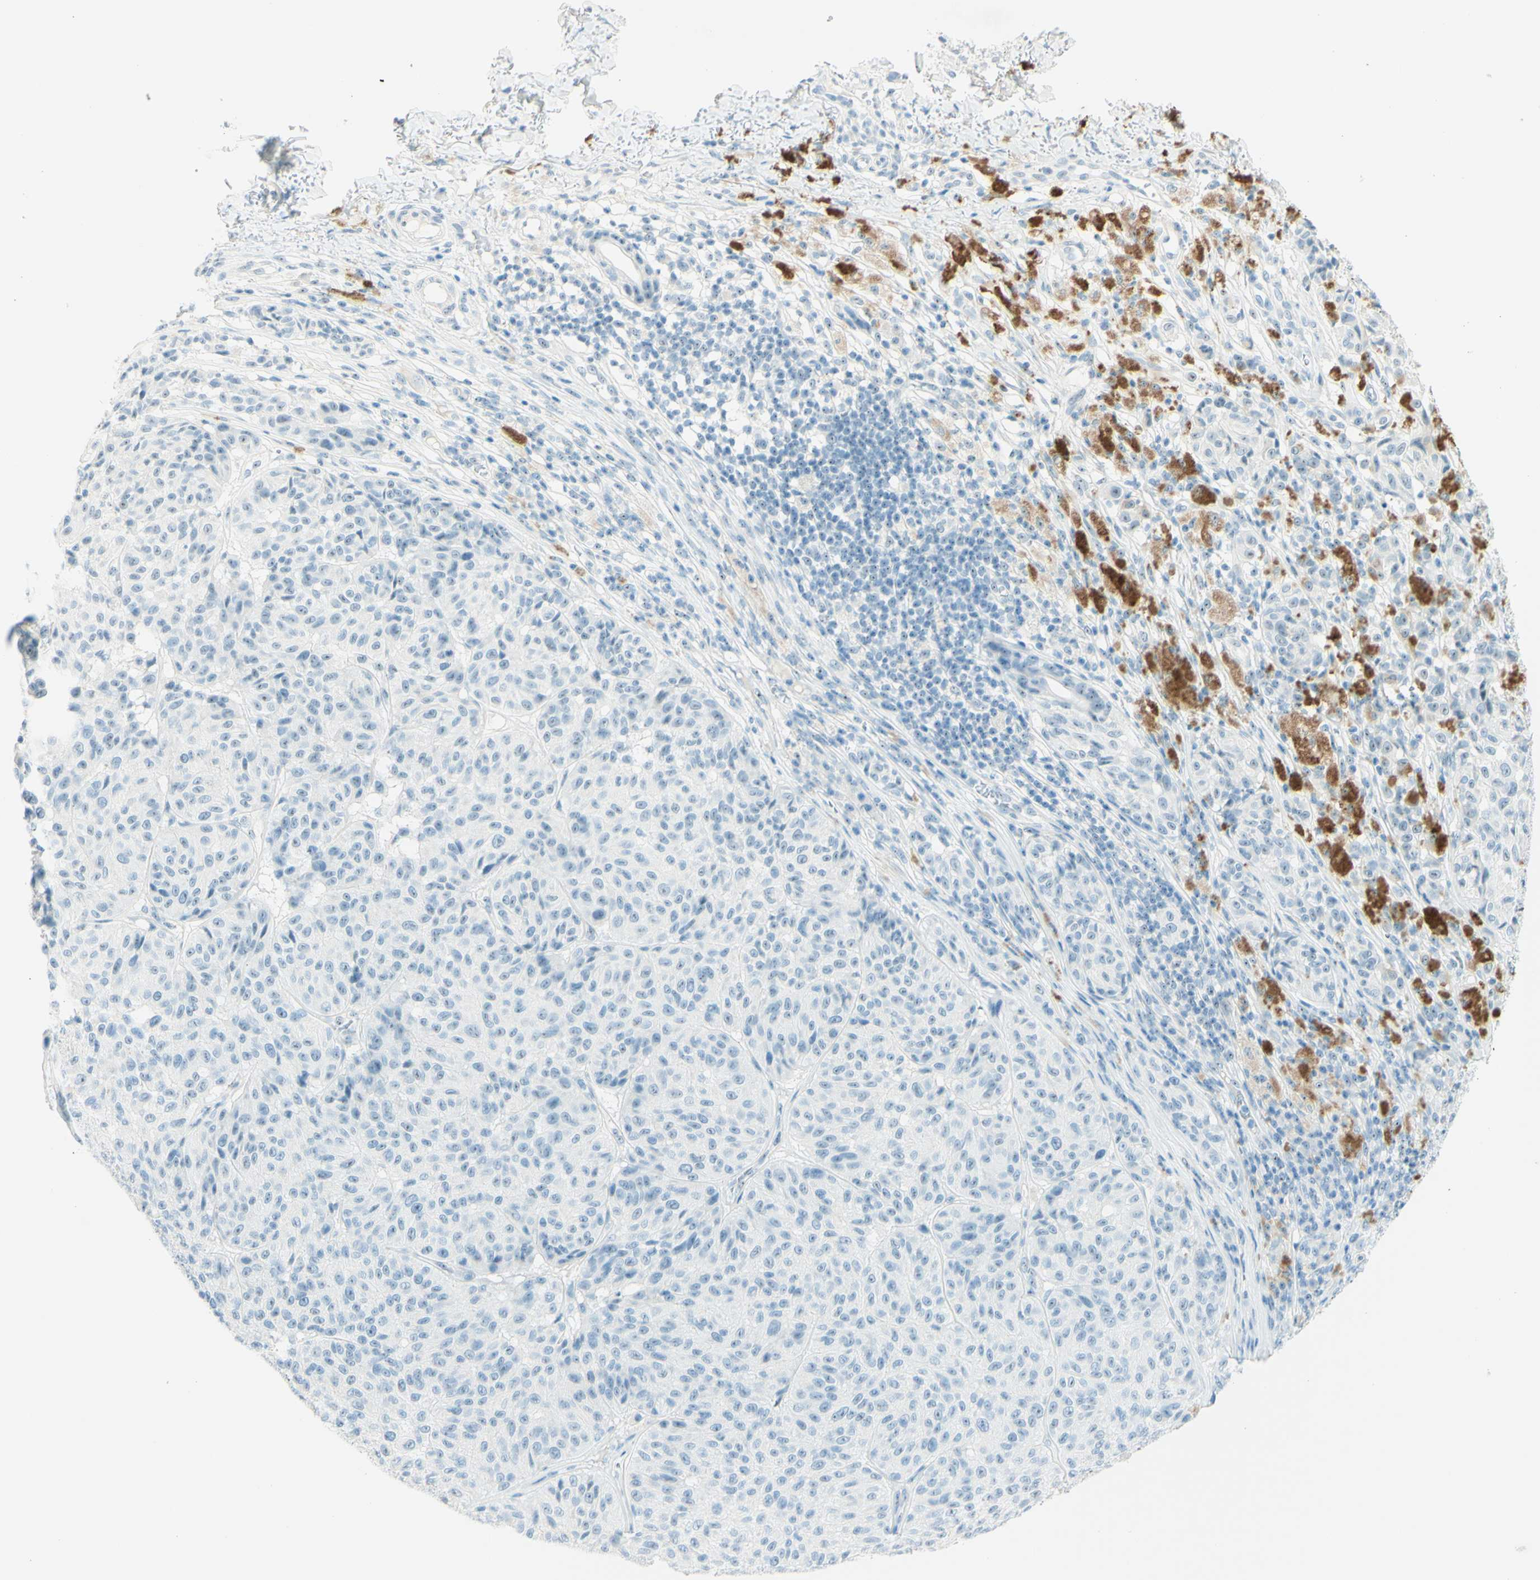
{"staining": {"intensity": "negative", "quantity": "none", "location": "none"}, "tissue": "melanoma", "cell_type": "Tumor cells", "image_type": "cancer", "snomed": [{"axis": "morphology", "description": "Malignant melanoma, NOS"}, {"axis": "topography", "description": "Skin"}], "caption": "Immunohistochemistry (IHC) micrograph of melanoma stained for a protein (brown), which shows no expression in tumor cells. (Immunohistochemistry, brightfield microscopy, high magnification).", "gene": "FMR1NB", "patient": {"sex": "female", "age": 46}}